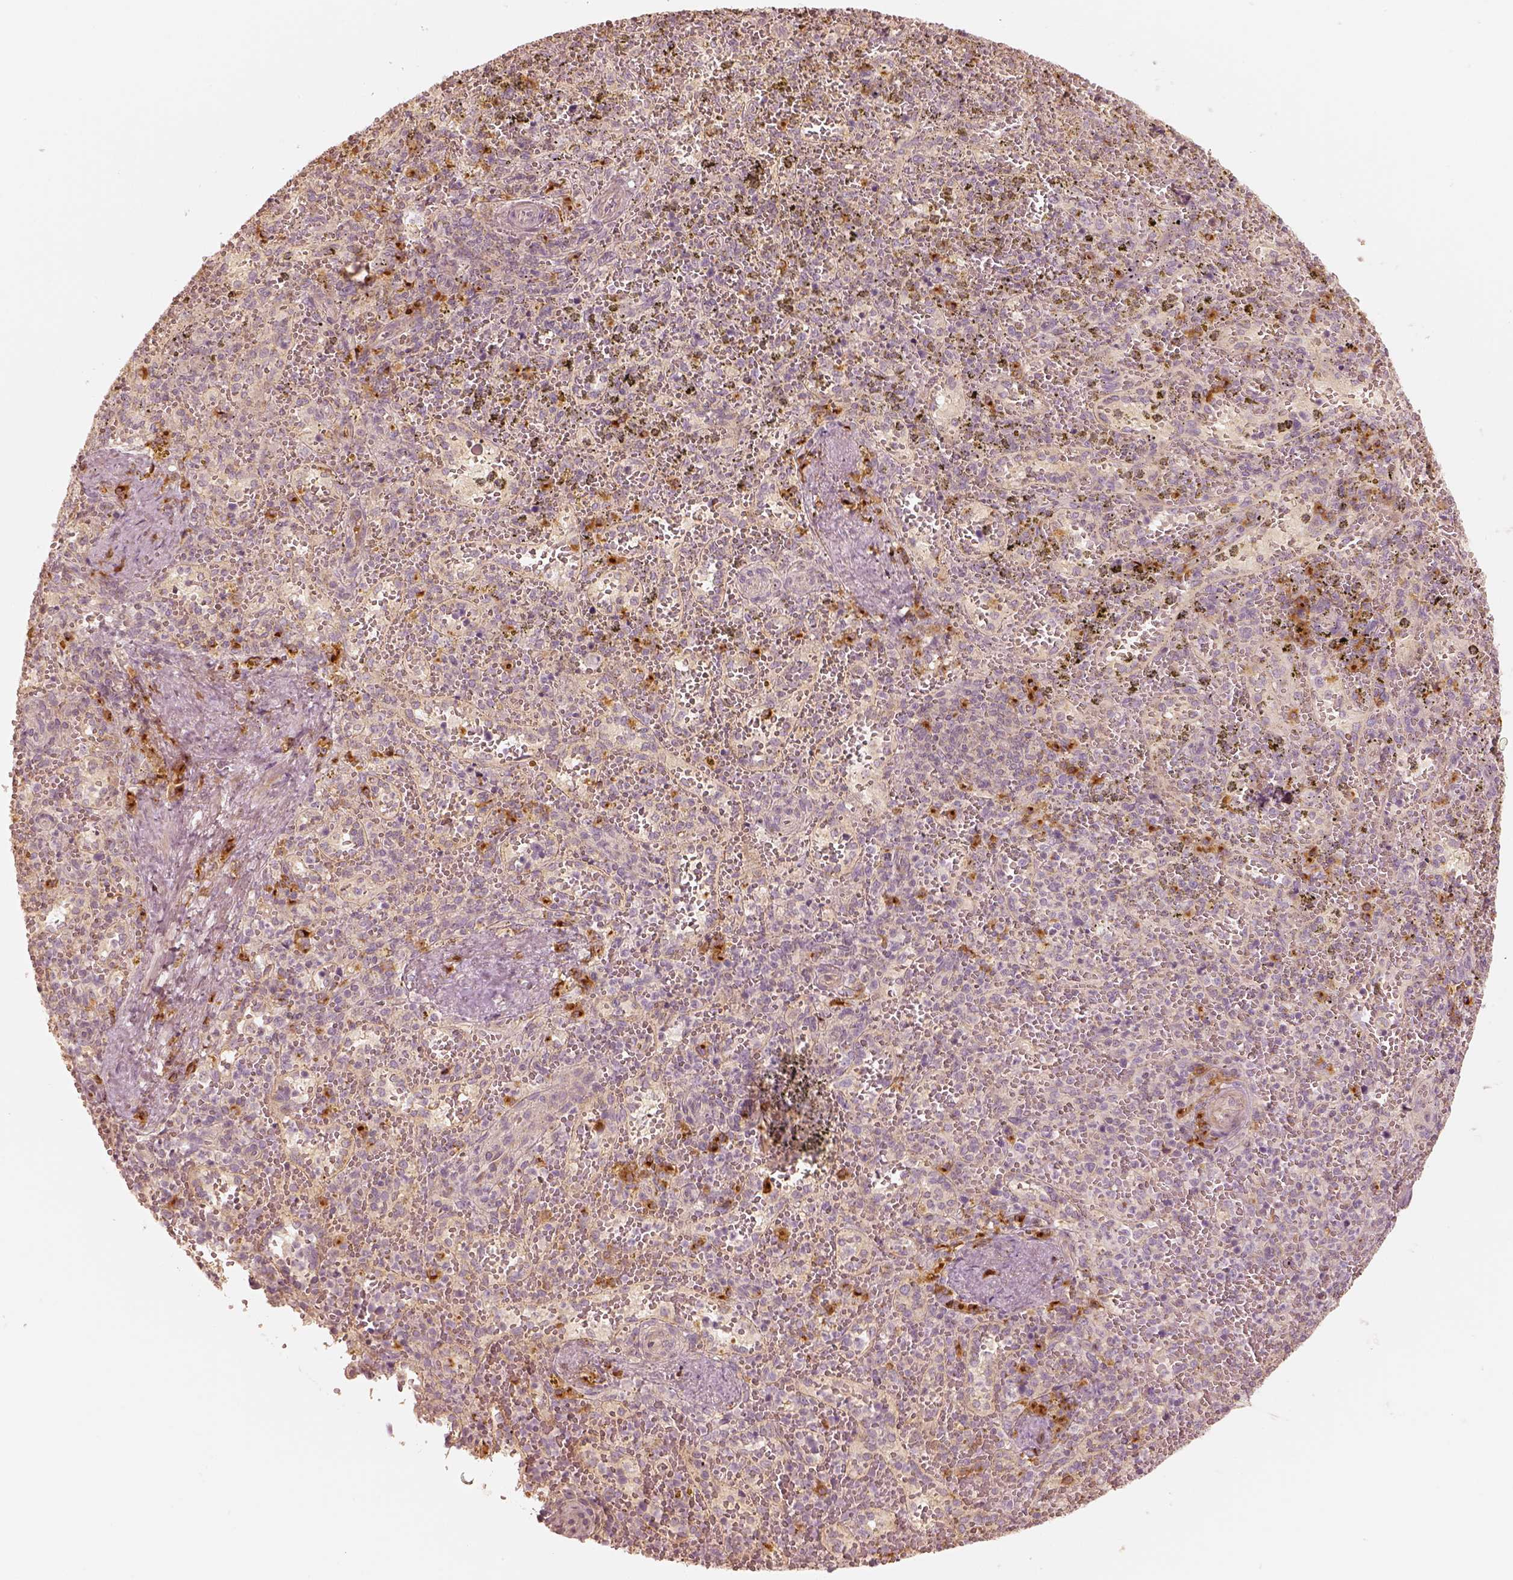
{"staining": {"intensity": "moderate", "quantity": "<25%", "location": "cytoplasmic/membranous"}, "tissue": "spleen", "cell_type": "Cells in red pulp", "image_type": "normal", "snomed": [{"axis": "morphology", "description": "Normal tissue, NOS"}, {"axis": "topography", "description": "Spleen"}], "caption": "IHC micrograph of normal human spleen stained for a protein (brown), which shows low levels of moderate cytoplasmic/membranous staining in about <25% of cells in red pulp.", "gene": "GORASP2", "patient": {"sex": "female", "age": 50}}